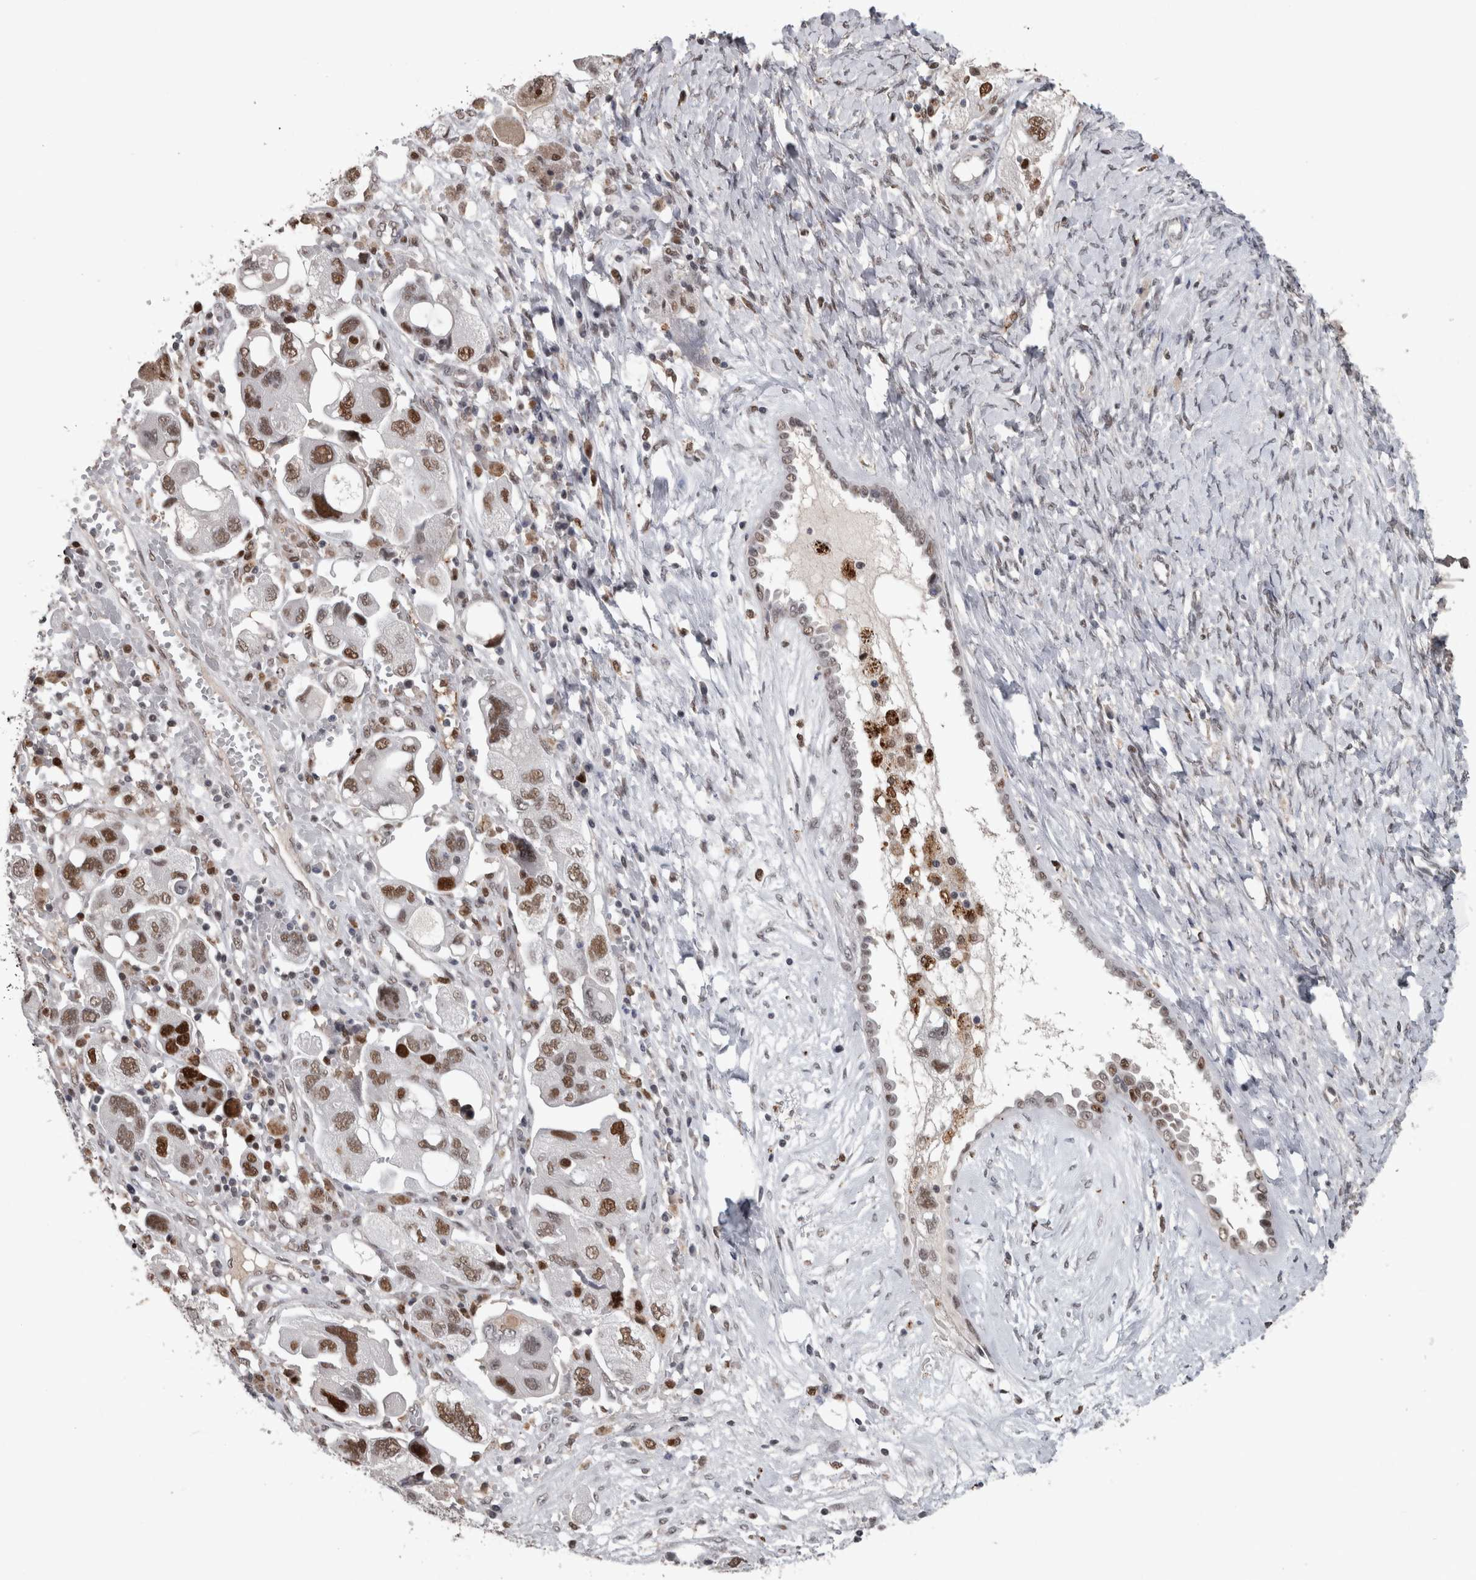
{"staining": {"intensity": "moderate", "quantity": ">75%", "location": "nuclear"}, "tissue": "ovarian cancer", "cell_type": "Tumor cells", "image_type": "cancer", "snomed": [{"axis": "morphology", "description": "Carcinoma, NOS"}, {"axis": "morphology", "description": "Cystadenocarcinoma, serous, NOS"}, {"axis": "topography", "description": "Ovary"}], "caption": "Immunohistochemical staining of human ovarian carcinoma exhibits moderate nuclear protein staining in approximately >75% of tumor cells.", "gene": "POLD2", "patient": {"sex": "female", "age": 69}}